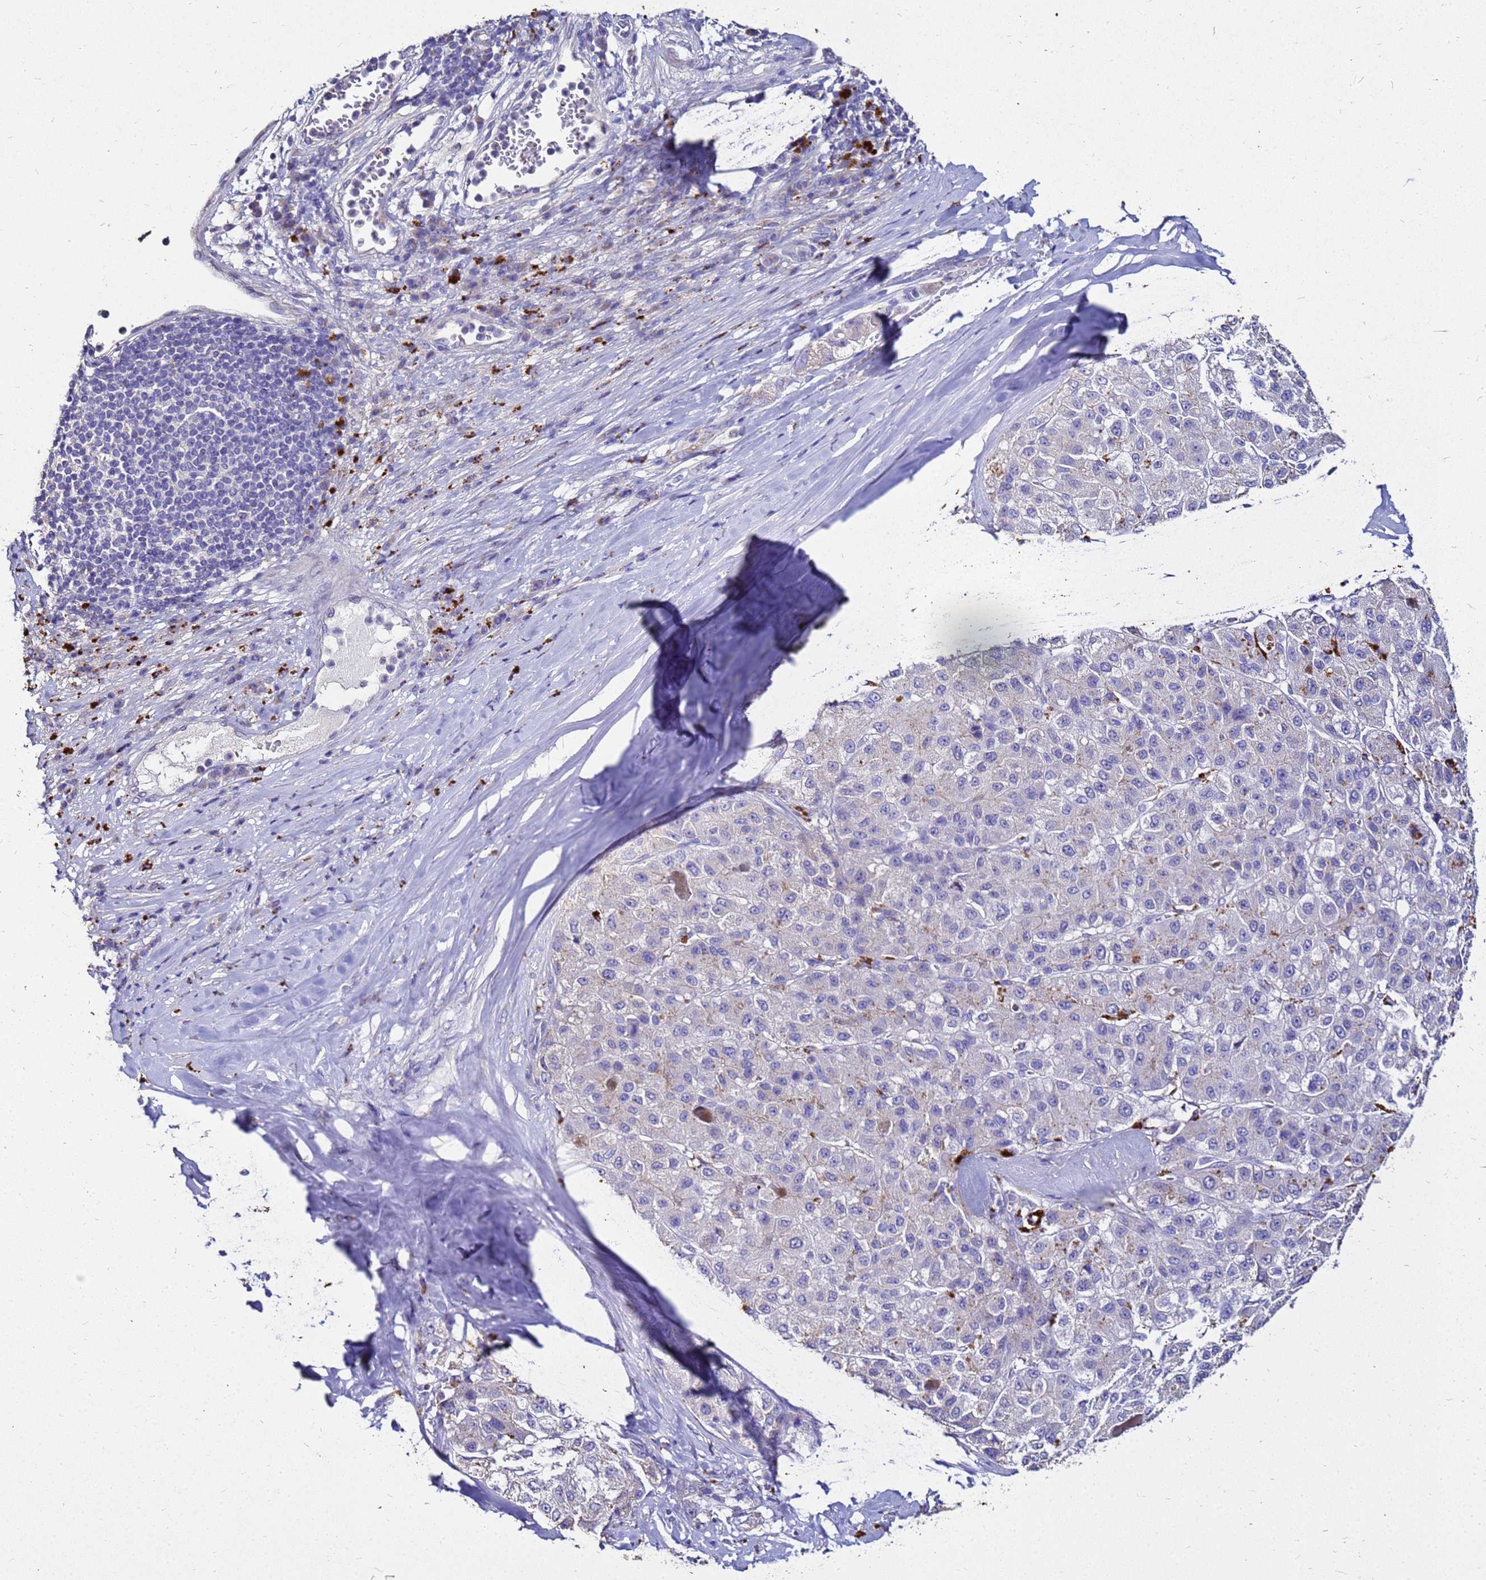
{"staining": {"intensity": "weak", "quantity": "<25%", "location": "cytoplasmic/membranous"}, "tissue": "liver cancer", "cell_type": "Tumor cells", "image_type": "cancer", "snomed": [{"axis": "morphology", "description": "Carcinoma, Hepatocellular, NOS"}, {"axis": "topography", "description": "Liver"}], "caption": "Immunohistochemistry histopathology image of human liver hepatocellular carcinoma stained for a protein (brown), which displays no expression in tumor cells. The staining is performed using DAB brown chromogen with nuclei counter-stained in using hematoxylin.", "gene": "S100A2", "patient": {"sex": "male", "age": 80}}